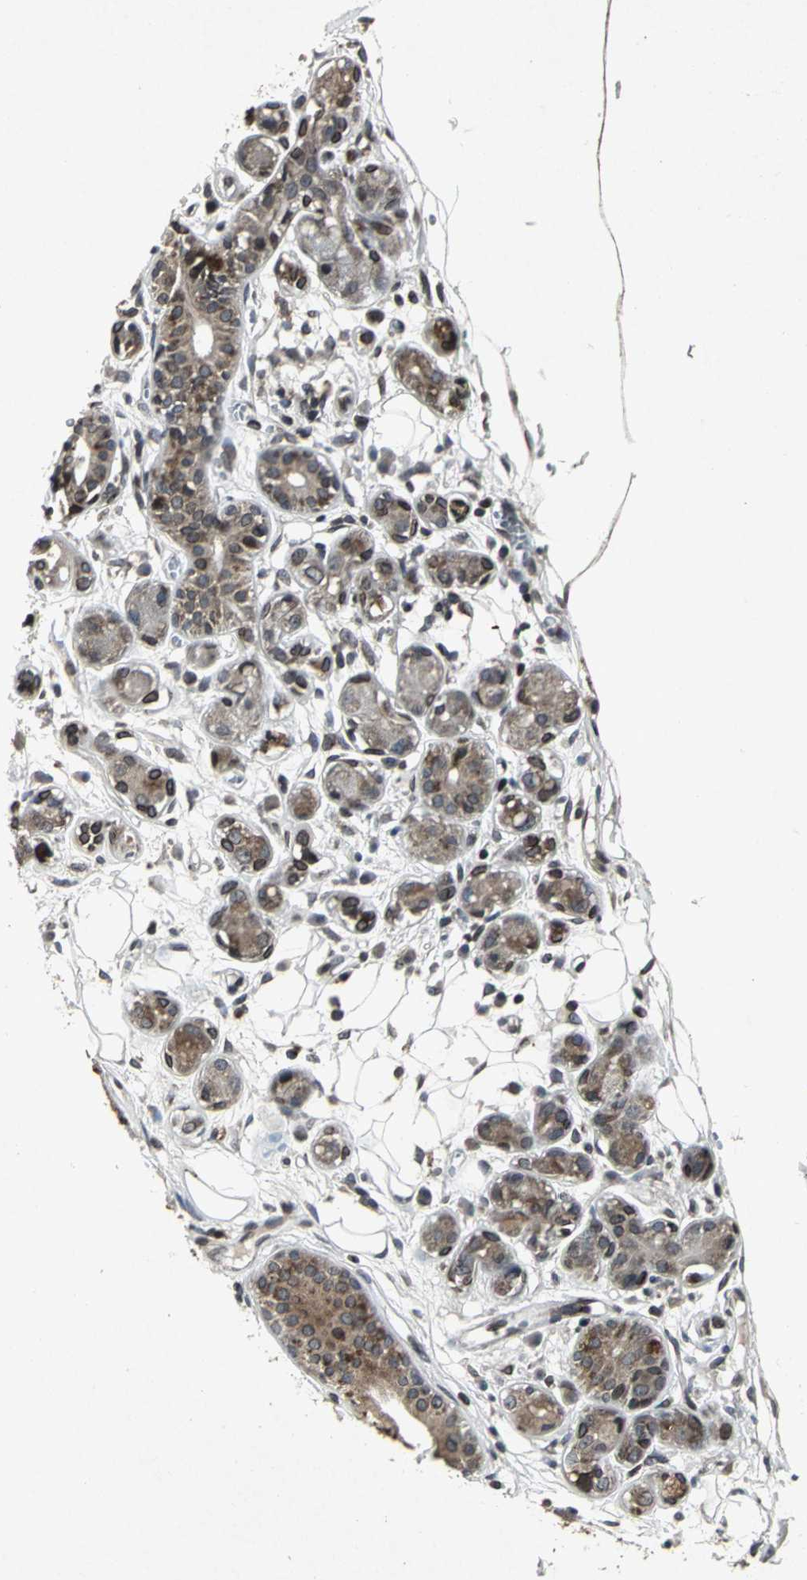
{"staining": {"intensity": "negative", "quantity": "none", "location": "none"}, "tissue": "adipose tissue", "cell_type": "Adipocytes", "image_type": "normal", "snomed": [{"axis": "morphology", "description": "Normal tissue, NOS"}, {"axis": "morphology", "description": "Inflammation, NOS"}, {"axis": "topography", "description": "Vascular tissue"}, {"axis": "topography", "description": "Salivary gland"}], "caption": "Adipocytes are negative for protein expression in normal human adipose tissue.", "gene": "SH2B3", "patient": {"sex": "female", "age": 75}}